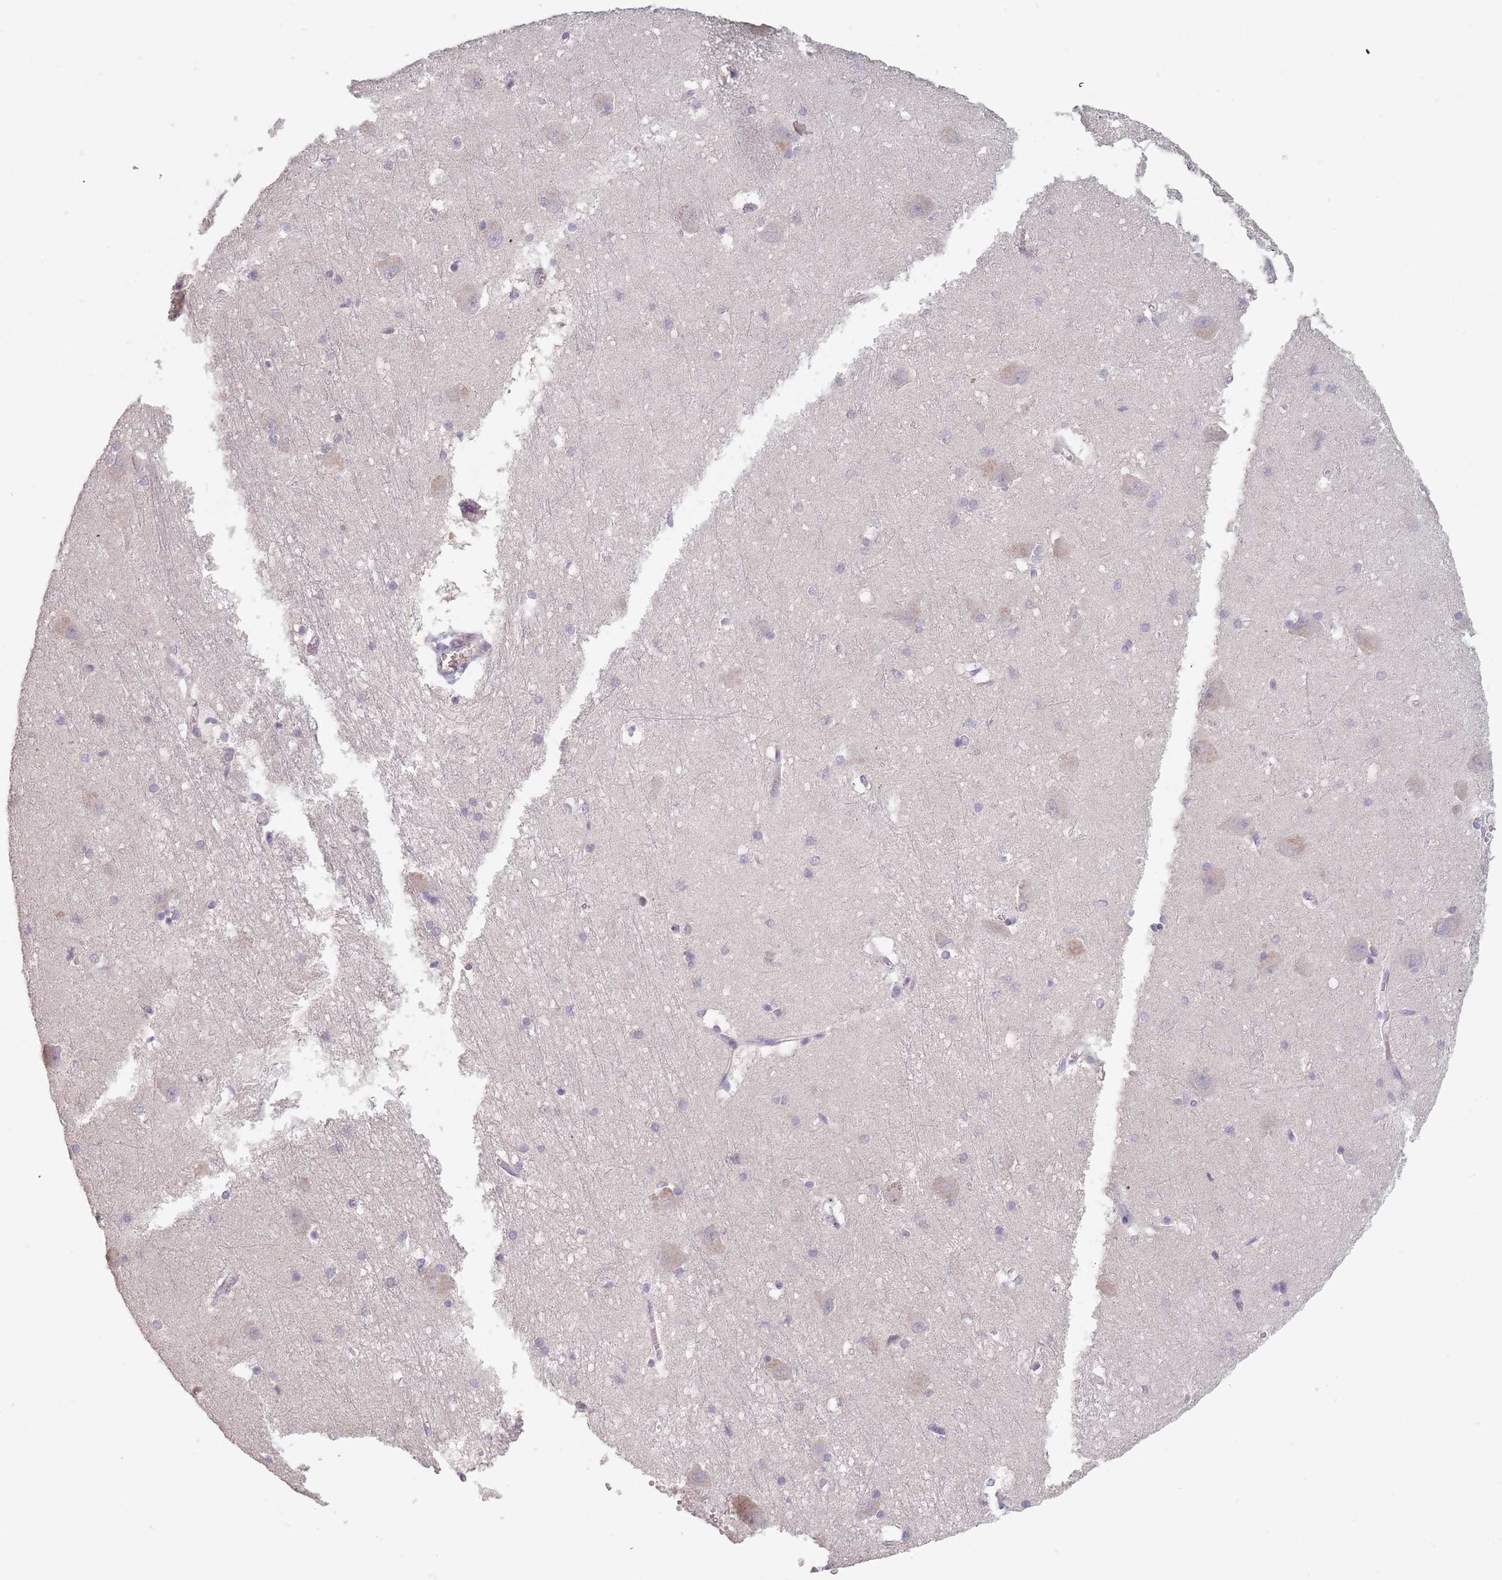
{"staining": {"intensity": "negative", "quantity": "none", "location": "none"}, "tissue": "caudate", "cell_type": "Glial cells", "image_type": "normal", "snomed": [{"axis": "morphology", "description": "Normal tissue, NOS"}, {"axis": "topography", "description": "Lateral ventricle wall"}], "caption": "High power microscopy micrograph of an IHC image of unremarkable caudate, revealing no significant positivity in glial cells.", "gene": "ADAL", "patient": {"sex": "male", "age": 37}}